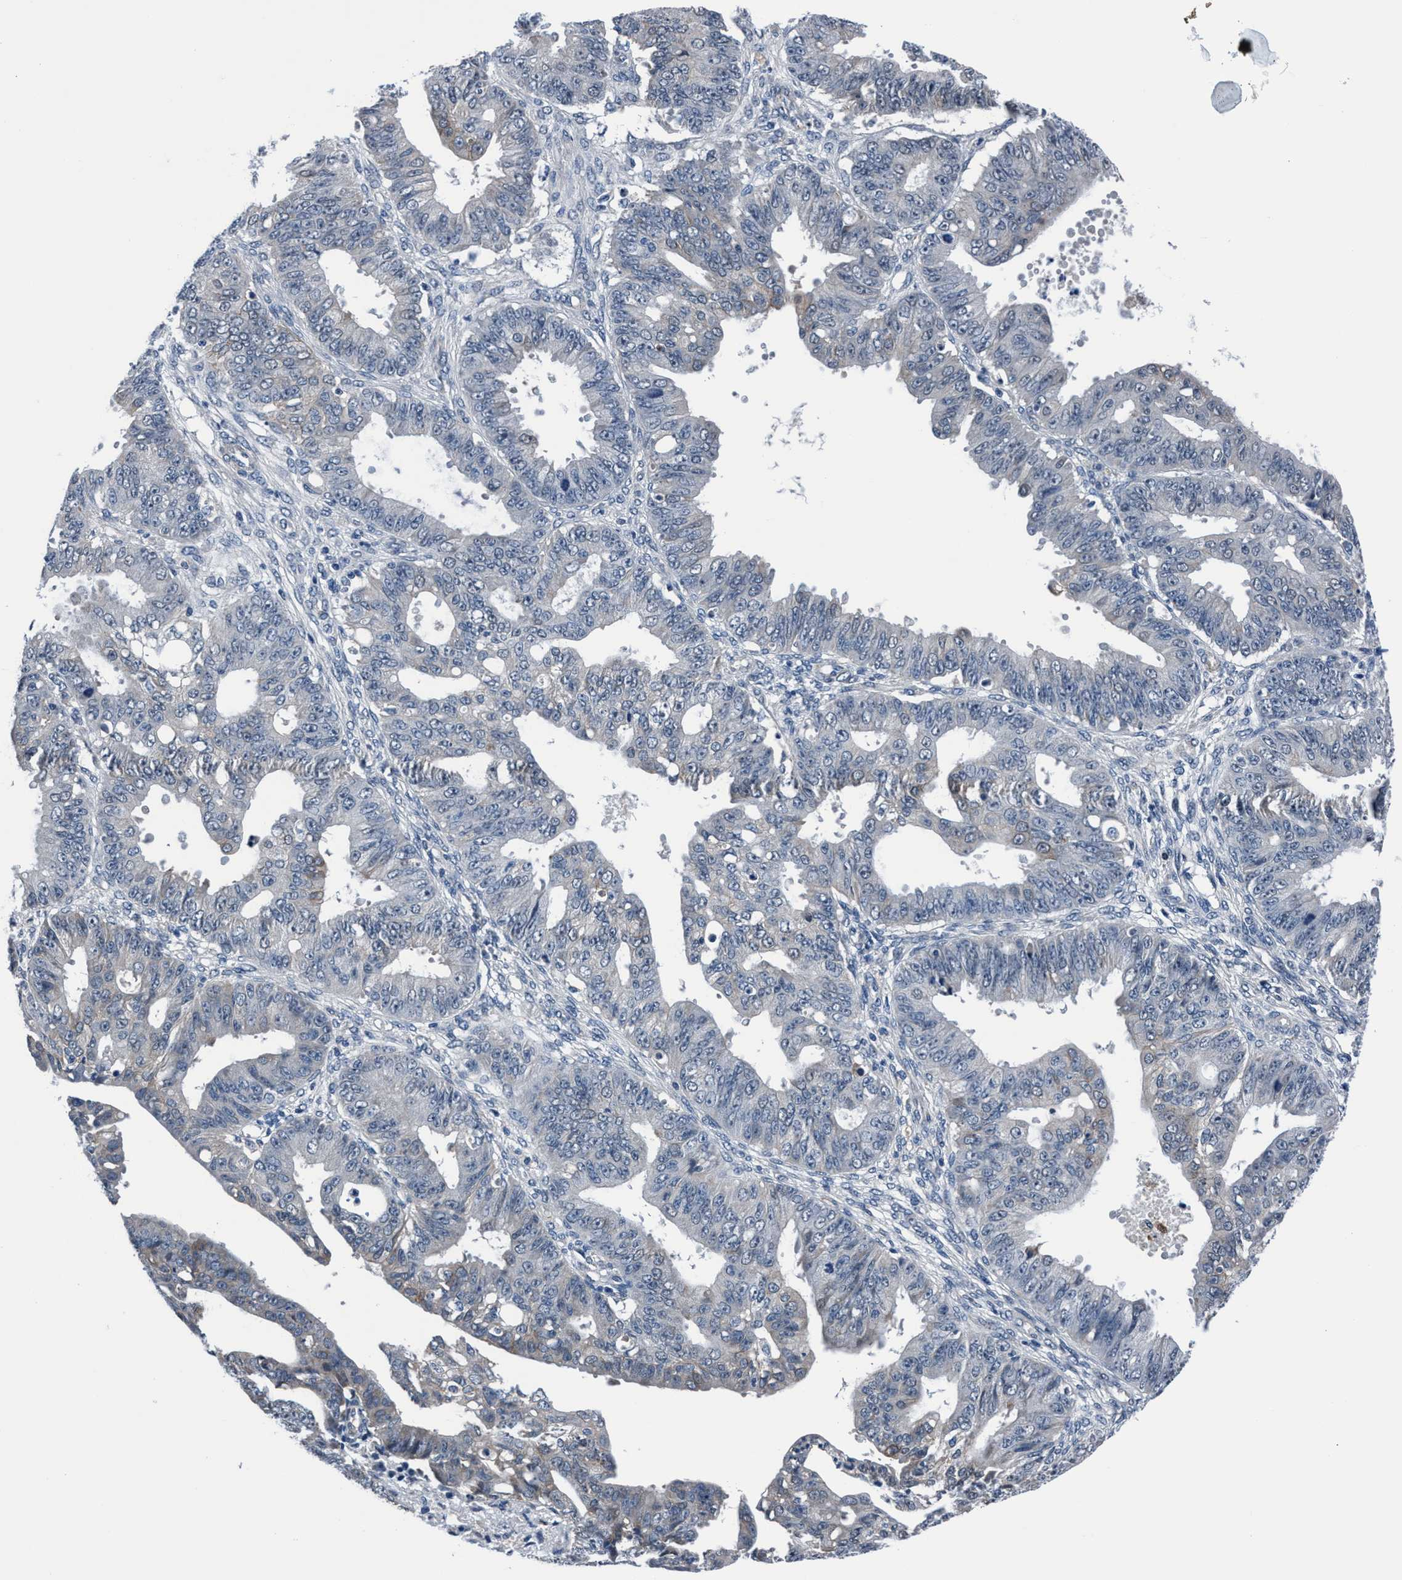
{"staining": {"intensity": "negative", "quantity": "none", "location": "none"}, "tissue": "ovarian cancer", "cell_type": "Tumor cells", "image_type": "cancer", "snomed": [{"axis": "morphology", "description": "Carcinoma, endometroid"}, {"axis": "topography", "description": "Ovary"}], "caption": "An immunohistochemistry histopathology image of endometroid carcinoma (ovarian) is shown. There is no staining in tumor cells of endometroid carcinoma (ovarian).", "gene": "TMEM94", "patient": {"sex": "female", "age": 42}}